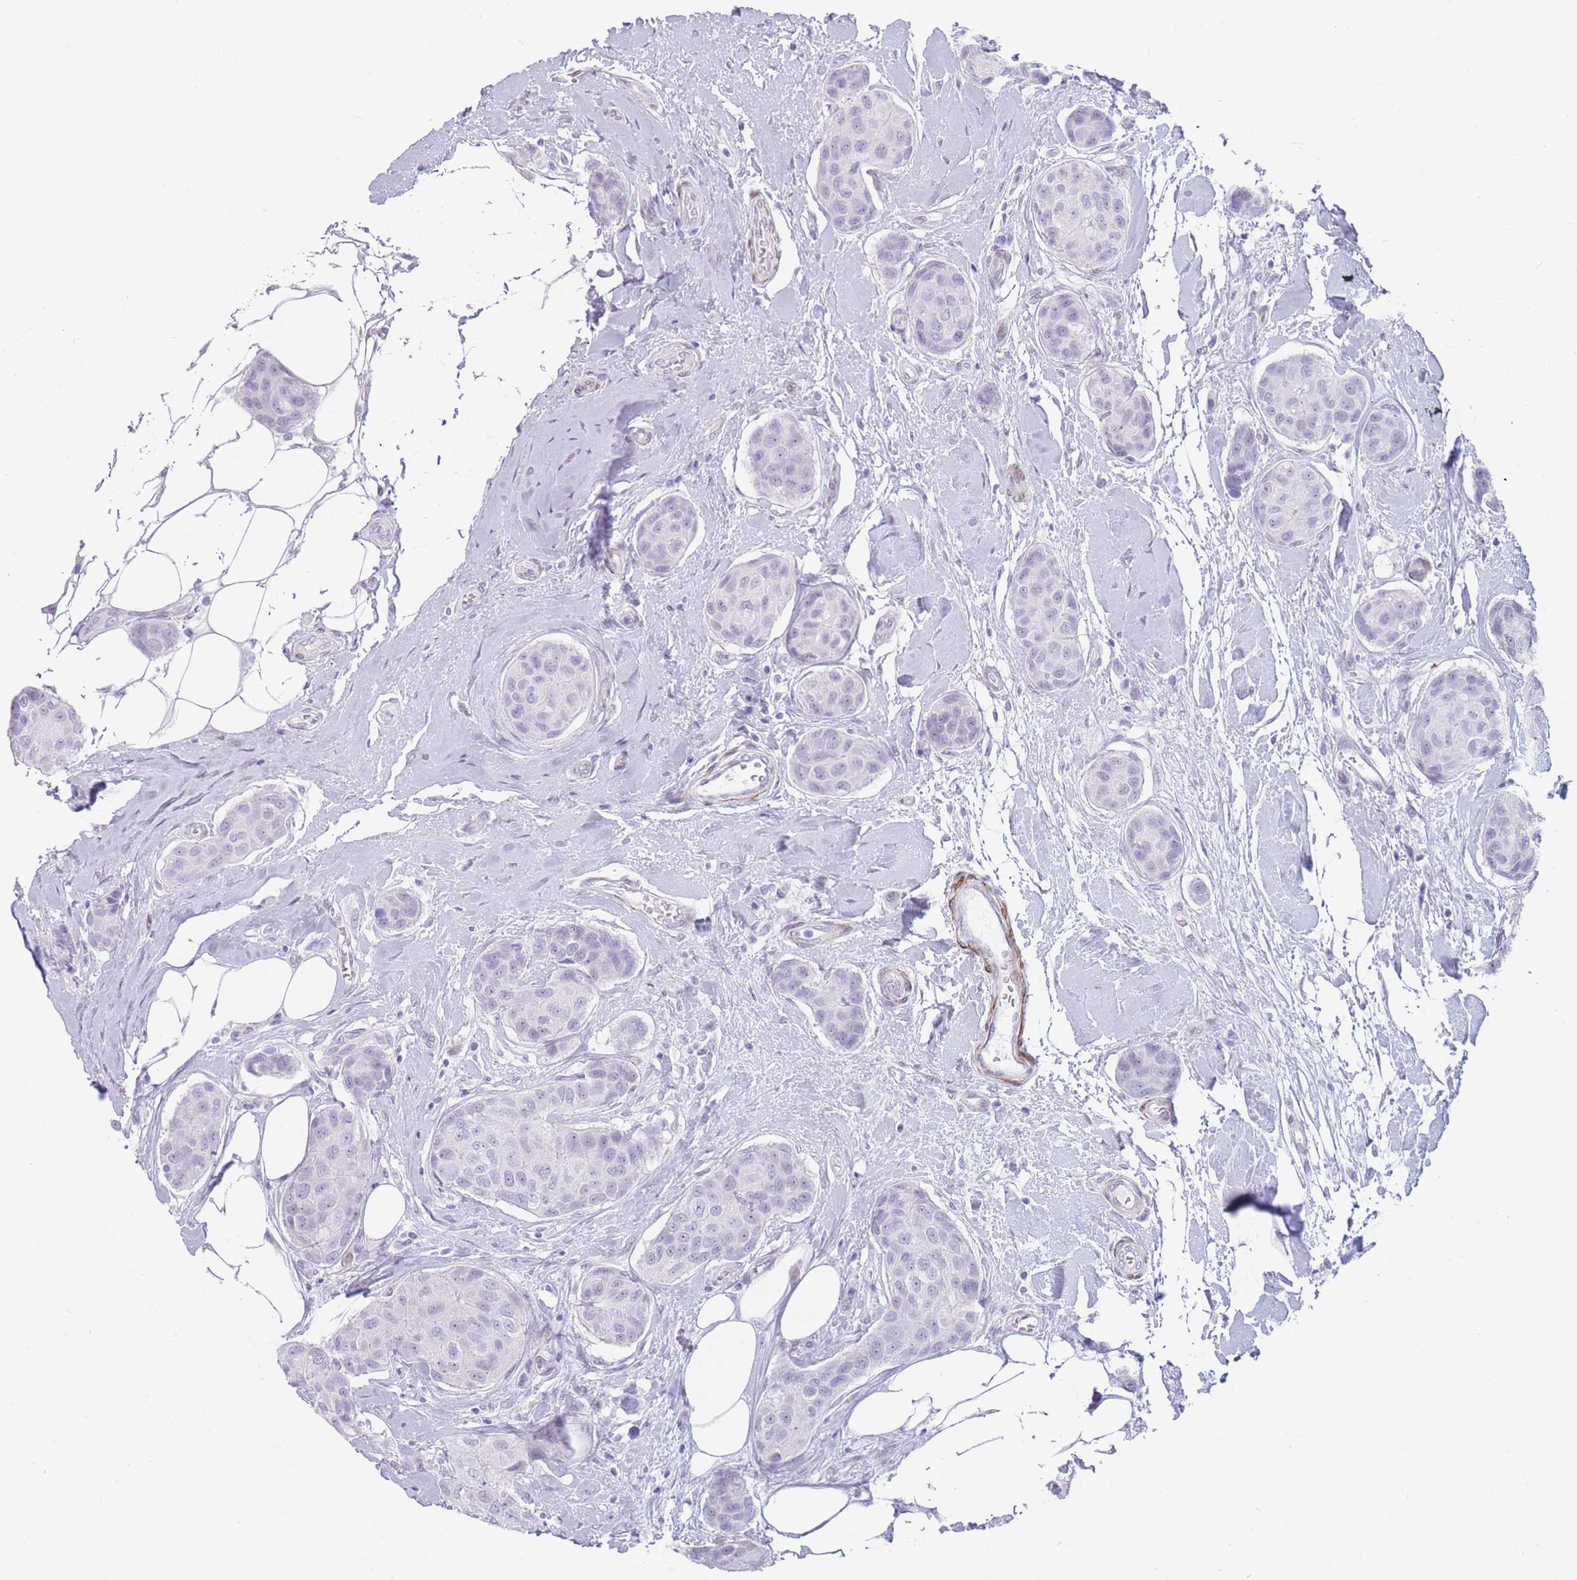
{"staining": {"intensity": "negative", "quantity": "none", "location": "none"}, "tissue": "breast cancer", "cell_type": "Tumor cells", "image_type": "cancer", "snomed": [{"axis": "morphology", "description": "Duct carcinoma"}, {"axis": "topography", "description": "Breast"}, {"axis": "topography", "description": "Lymph node"}], "caption": "DAB (3,3'-diaminobenzidine) immunohistochemical staining of human breast infiltrating ductal carcinoma reveals no significant positivity in tumor cells.", "gene": "IFNA6", "patient": {"sex": "female", "age": 80}}